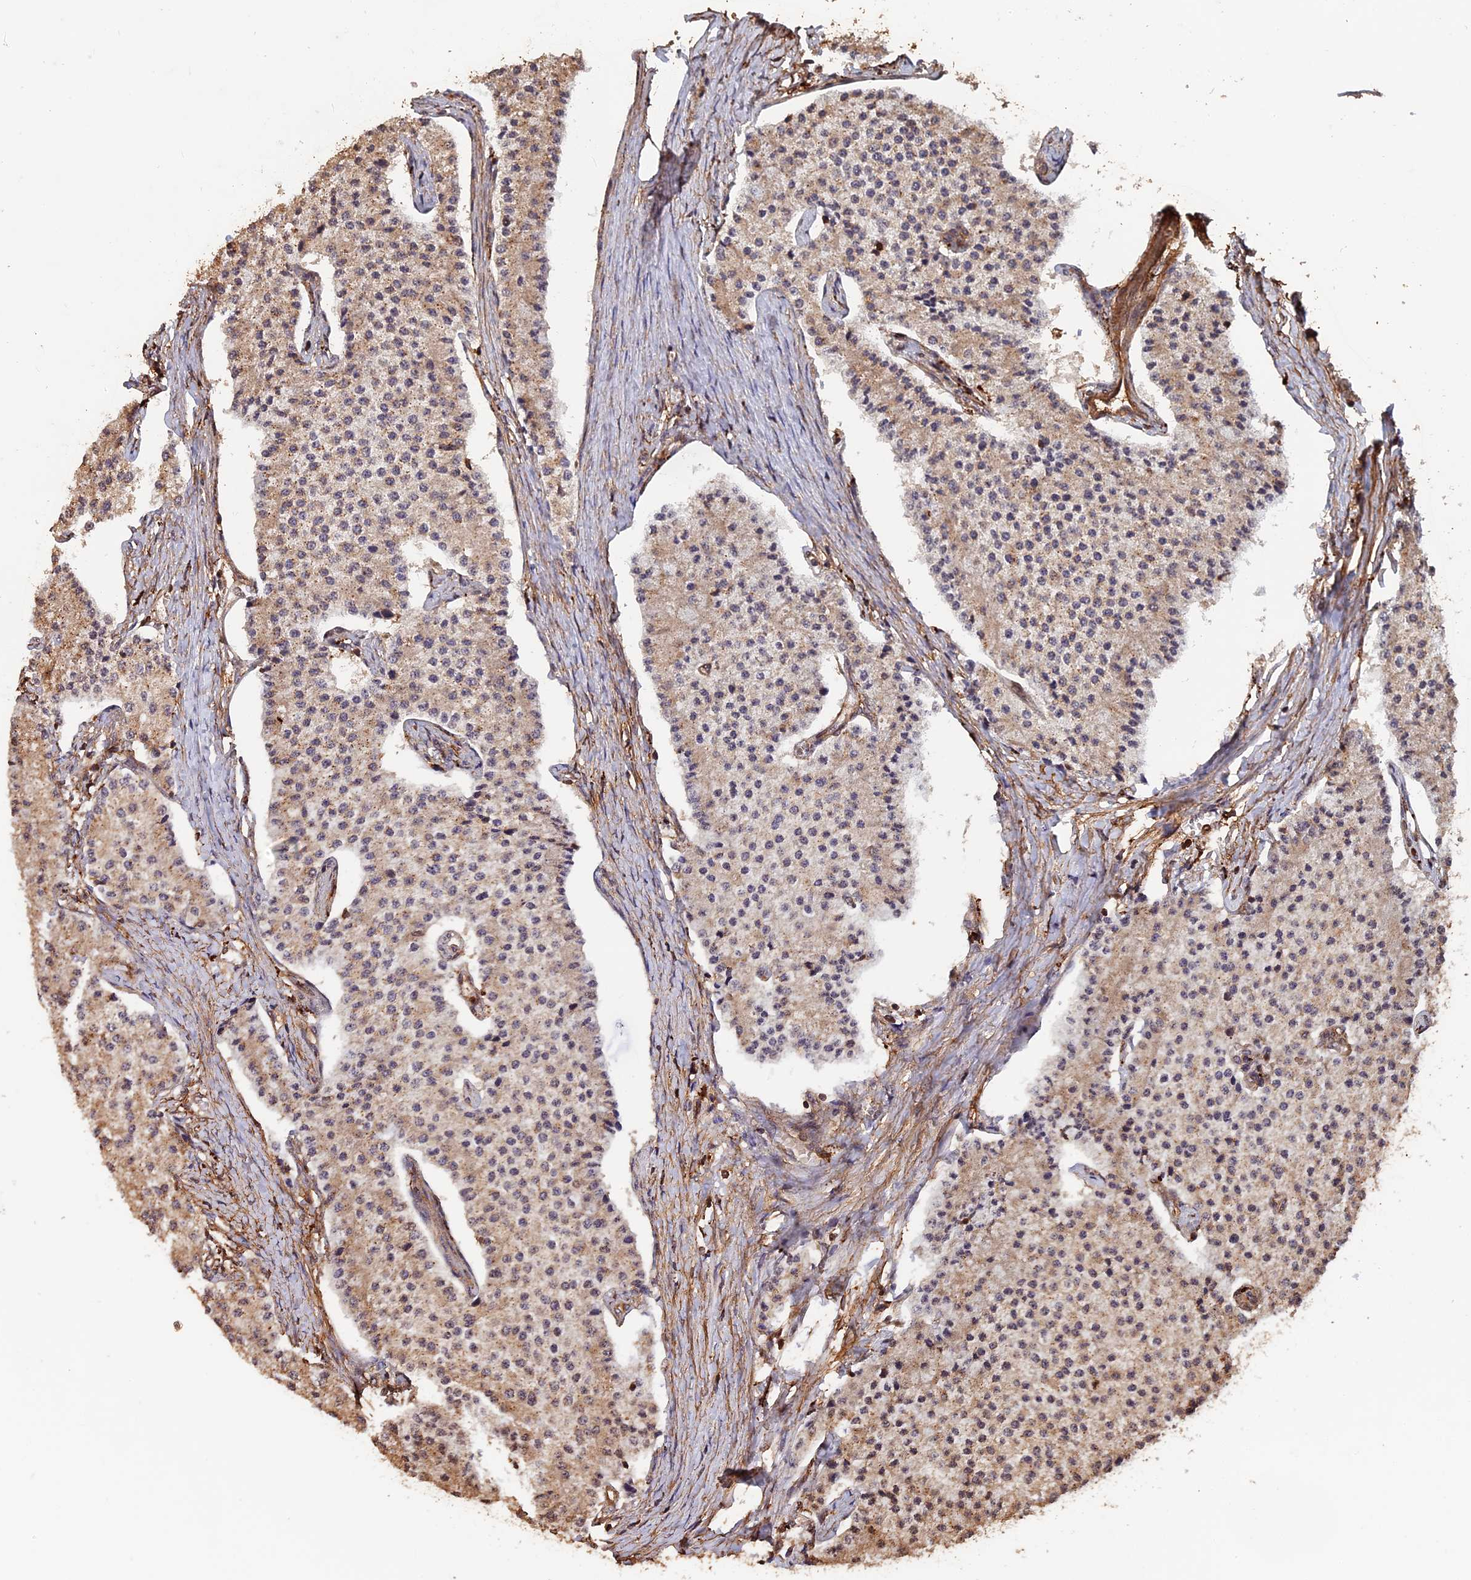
{"staining": {"intensity": "weak", "quantity": "25%-75%", "location": "cytoplasmic/membranous"}, "tissue": "carcinoid", "cell_type": "Tumor cells", "image_type": "cancer", "snomed": [{"axis": "morphology", "description": "Carcinoid, malignant, NOS"}, {"axis": "topography", "description": "Colon"}], "caption": "An image of carcinoid stained for a protein demonstrates weak cytoplasmic/membranous brown staining in tumor cells. (Brightfield microscopy of DAB IHC at high magnification).", "gene": "MMP15", "patient": {"sex": "female", "age": 52}}